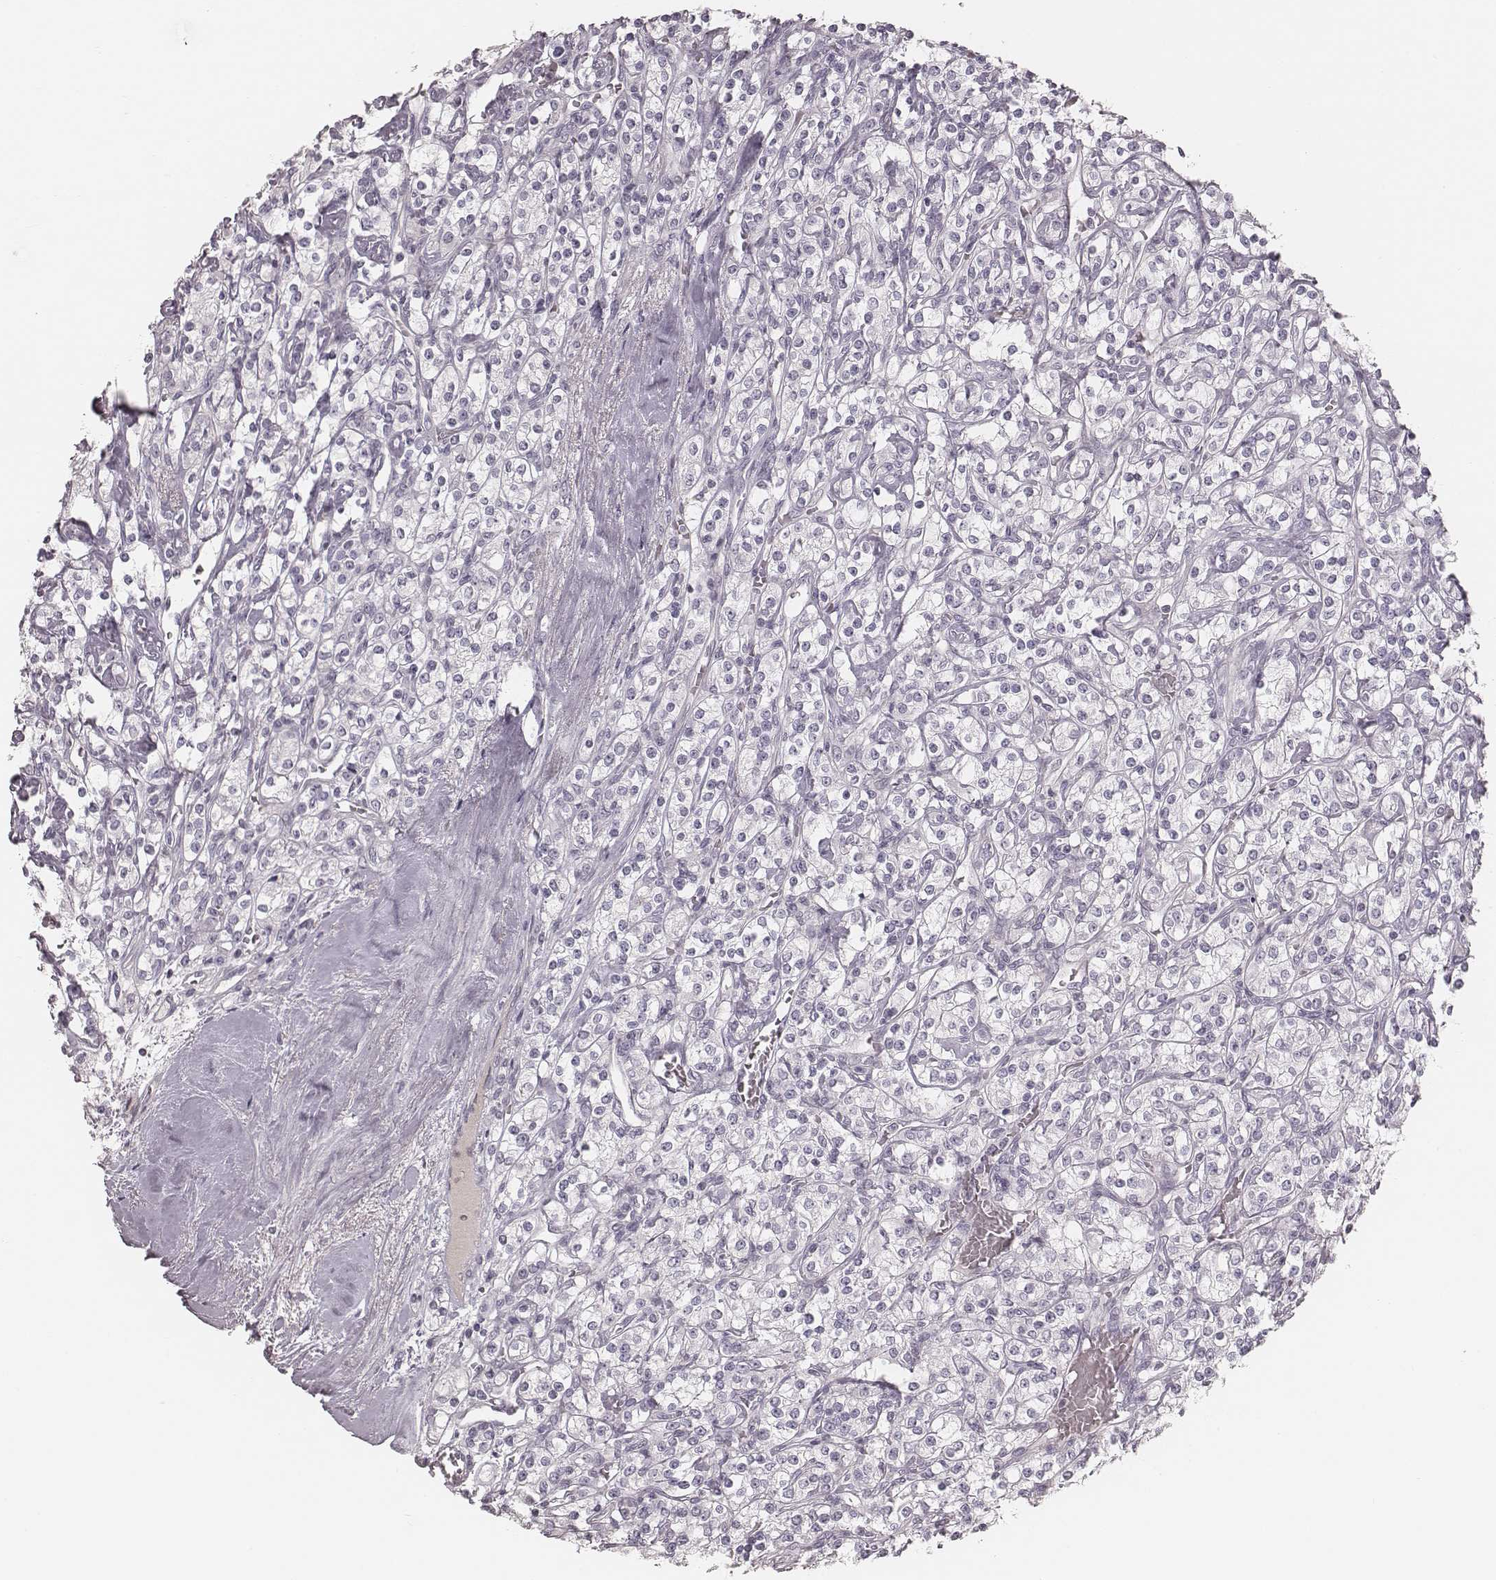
{"staining": {"intensity": "negative", "quantity": "none", "location": "none"}, "tissue": "renal cancer", "cell_type": "Tumor cells", "image_type": "cancer", "snomed": [{"axis": "morphology", "description": "Adenocarcinoma, NOS"}, {"axis": "topography", "description": "Kidney"}], "caption": "An image of human renal cancer is negative for staining in tumor cells.", "gene": "S100Z", "patient": {"sex": "male", "age": 77}}